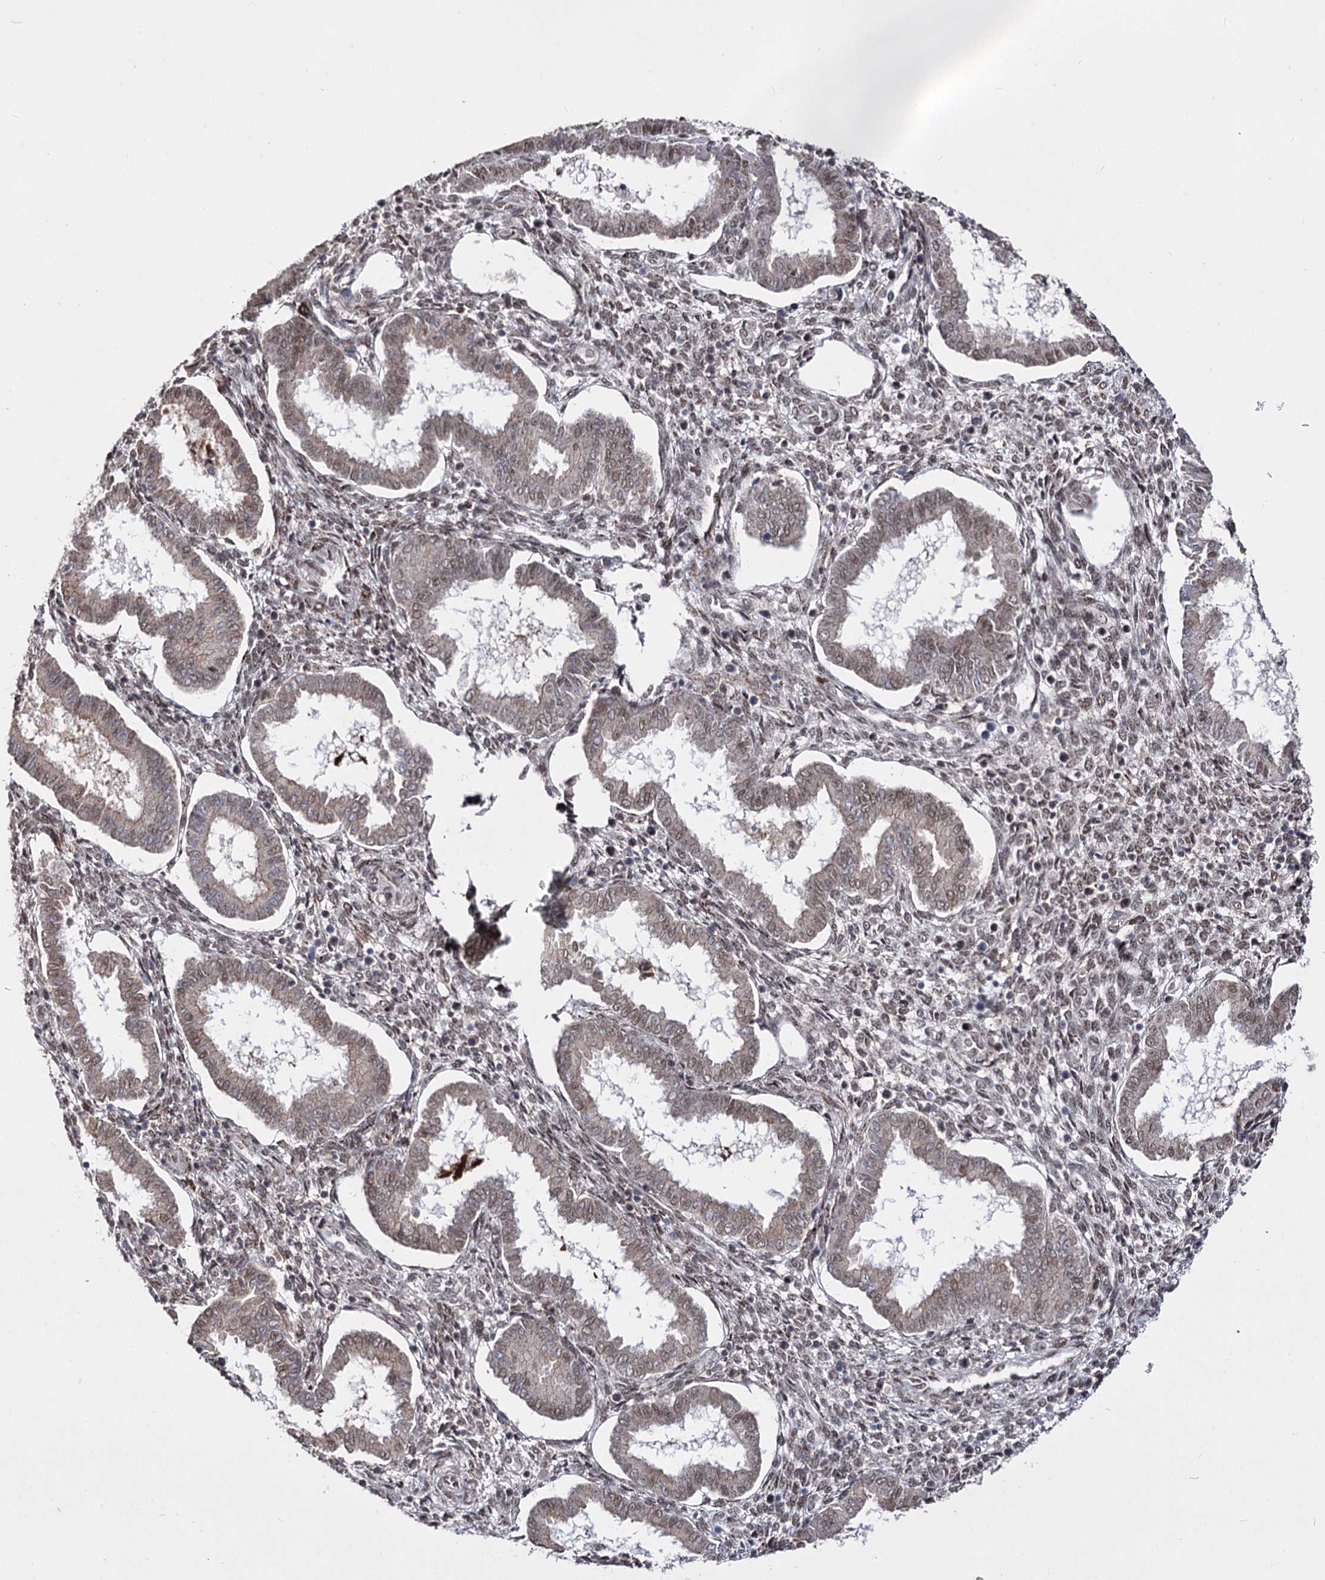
{"staining": {"intensity": "weak", "quantity": ">75%", "location": "nuclear"}, "tissue": "endometrium", "cell_type": "Cells in endometrial stroma", "image_type": "normal", "snomed": [{"axis": "morphology", "description": "Normal tissue, NOS"}, {"axis": "topography", "description": "Endometrium"}], "caption": "Immunohistochemical staining of normal human endometrium reveals >75% levels of weak nuclear protein positivity in about >75% of cells in endometrial stroma. (DAB IHC, brown staining for protein, blue staining for nuclei).", "gene": "STOX1", "patient": {"sex": "female", "age": 24}}